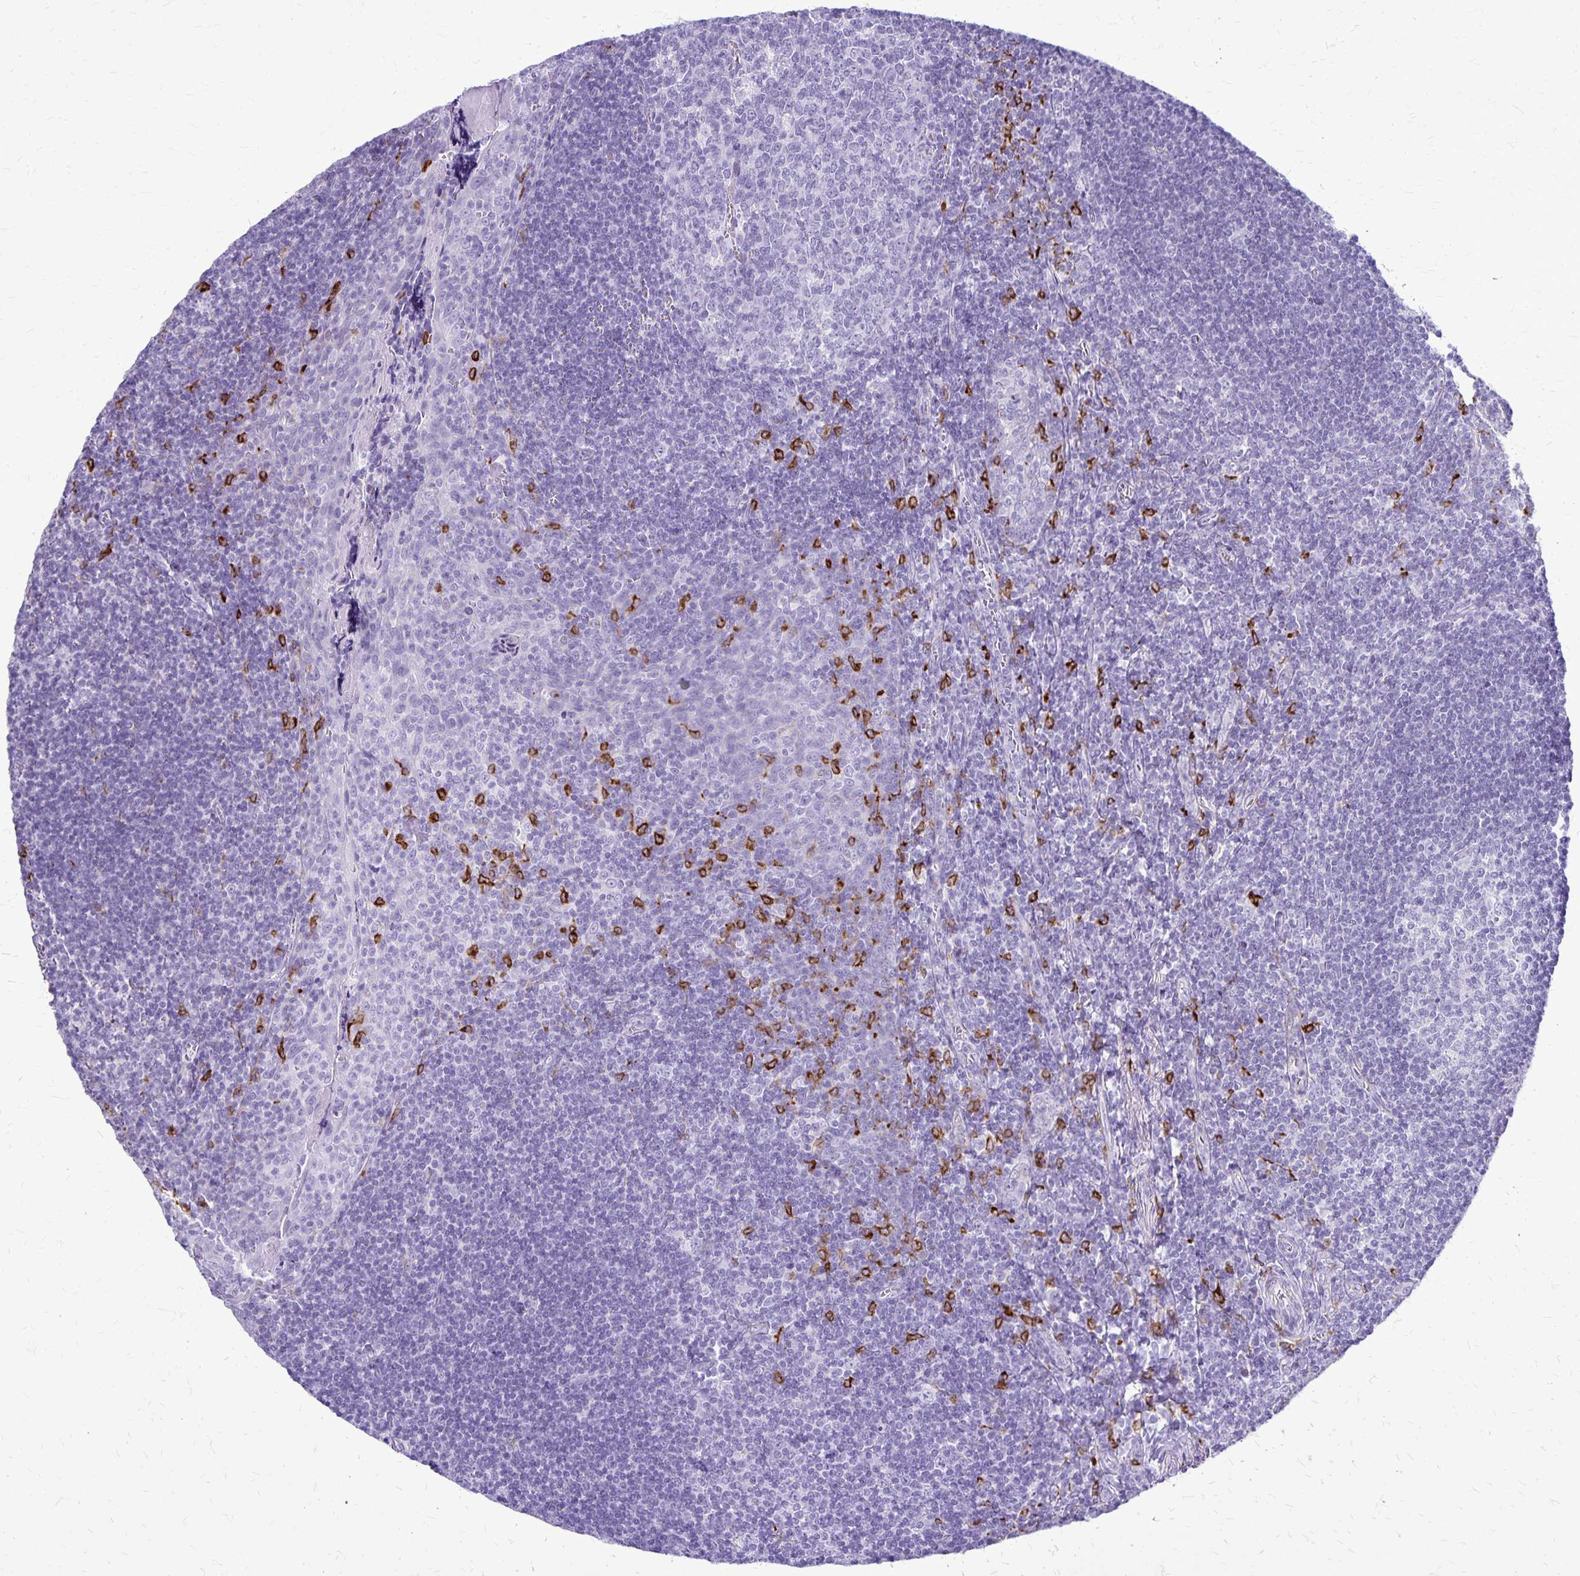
{"staining": {"intensity": "negative", "quantity": "none", "location": "none"}, "tissue": "tonsil", "cell_type": "Germinal center cells", "image_type": "normal", "snomed": [{"axis": "morphology", "description": "Normal tissue, NOS"}, {"axis": "morphology", "description": "Inflammation, NOS"}, {"axis": "topography", "description": "Tonsil"}], "caption": "DAB (3,3'-diaminobenzidine) immunohistochemical staining of benign tonsil demonstrates no significant positivity in germinal center cells. The staining is performed using DAB (3,3'-diaminobenzidine) brown chromogen with nuclei counter-stained in using hematoxylin.", "gene": "RTN1", "patient": {"sex": "female", "age": 31}}